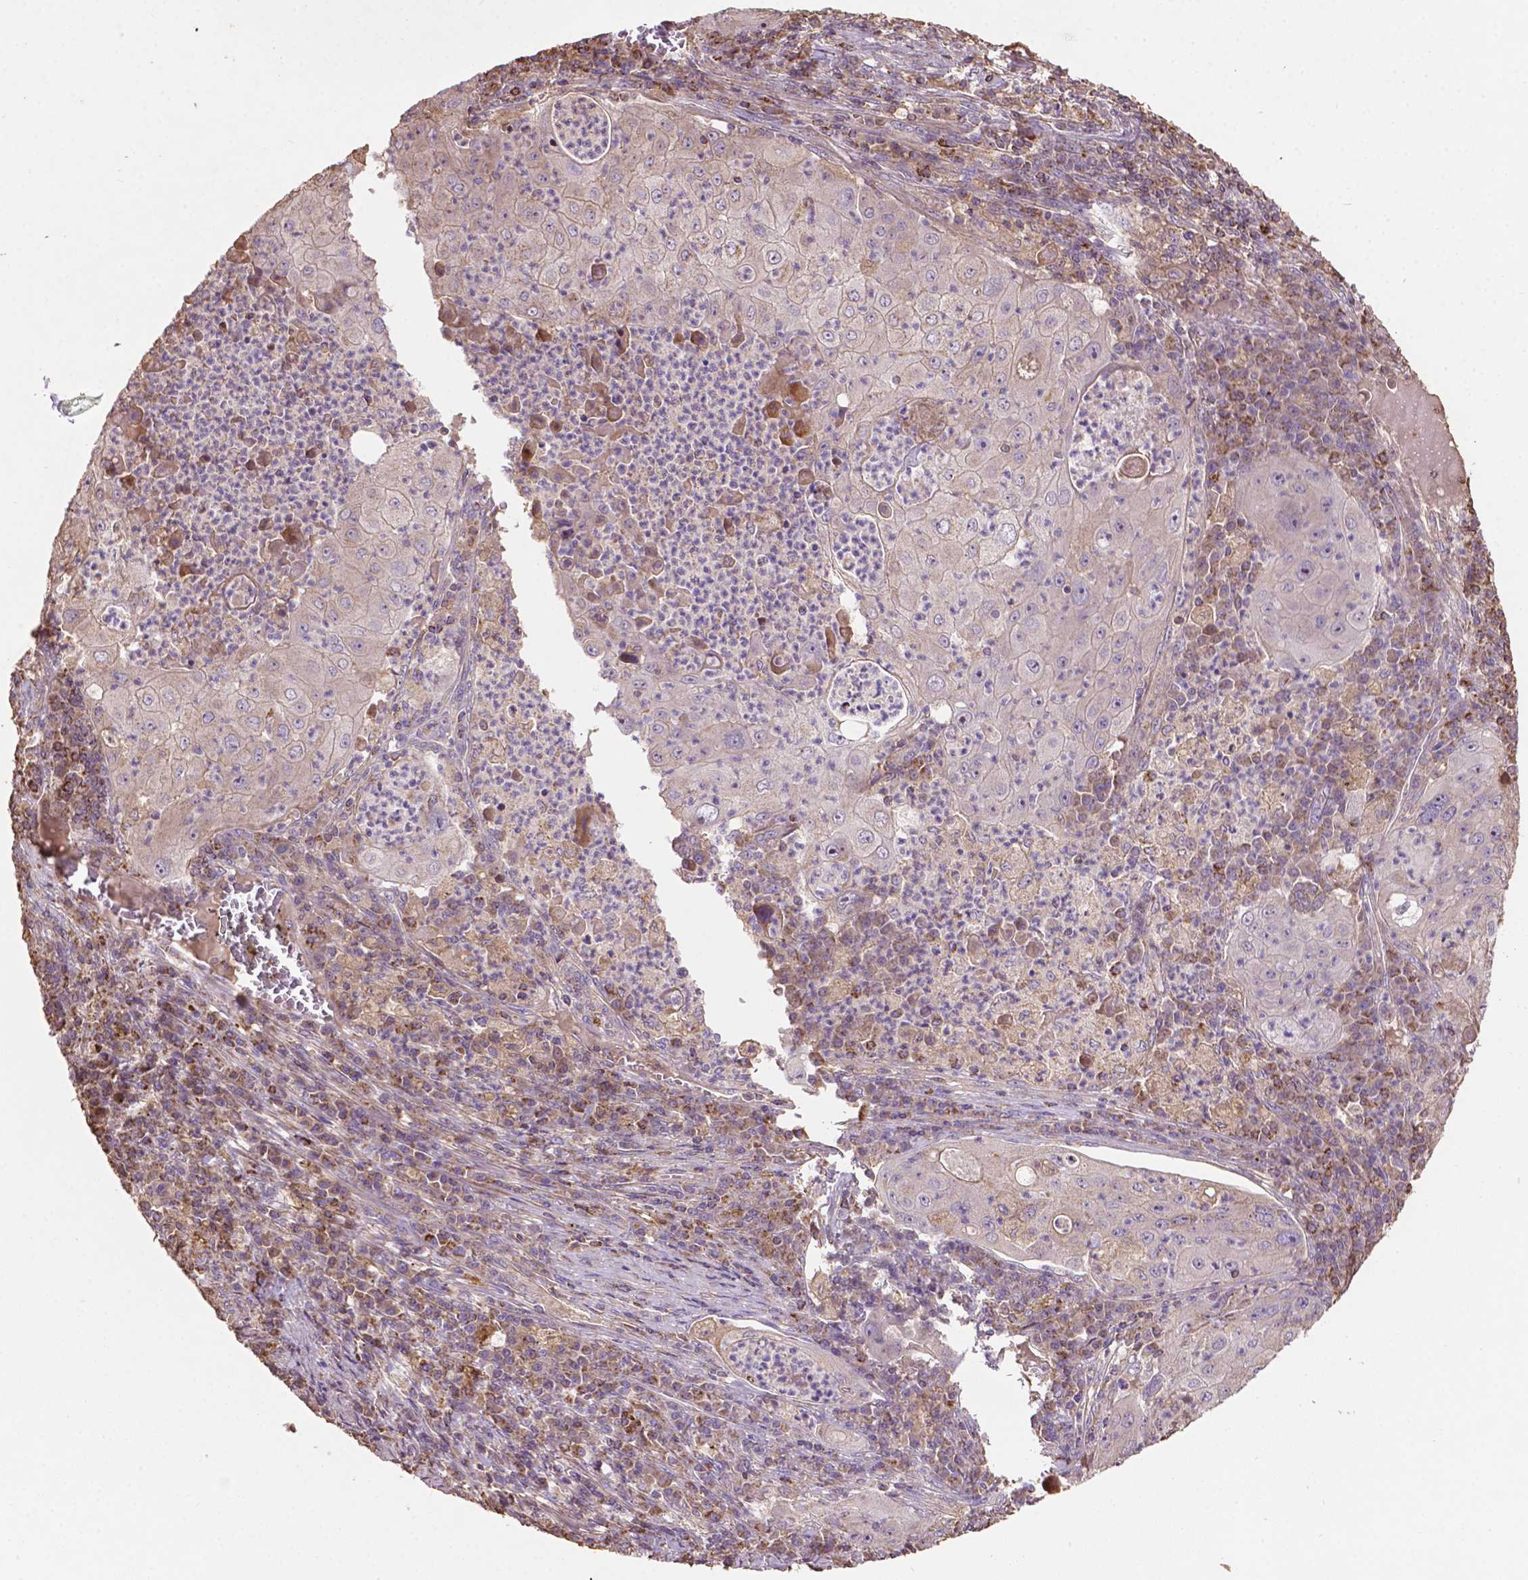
{"staining": {"intensity": "negative", "quantity": "none", "location": "none"}, "tissue": "lung cancer", "cell_type": "Tumor cells", "image_type": "cancer", "snomed": [{"axis": "morphology", "description": "Squamous cell carcinoma, NOS"}, {"axis": "topography", "description": "Lung"}], "caption": "Immunohistochemistry (IHC) micrograph of human squamous cell carcinoma (lung) stained for a protein (brown), which shows no positivity in tumor cells.", "gene": "LRR1", "patient": {"sex": "female", "age": 59}}